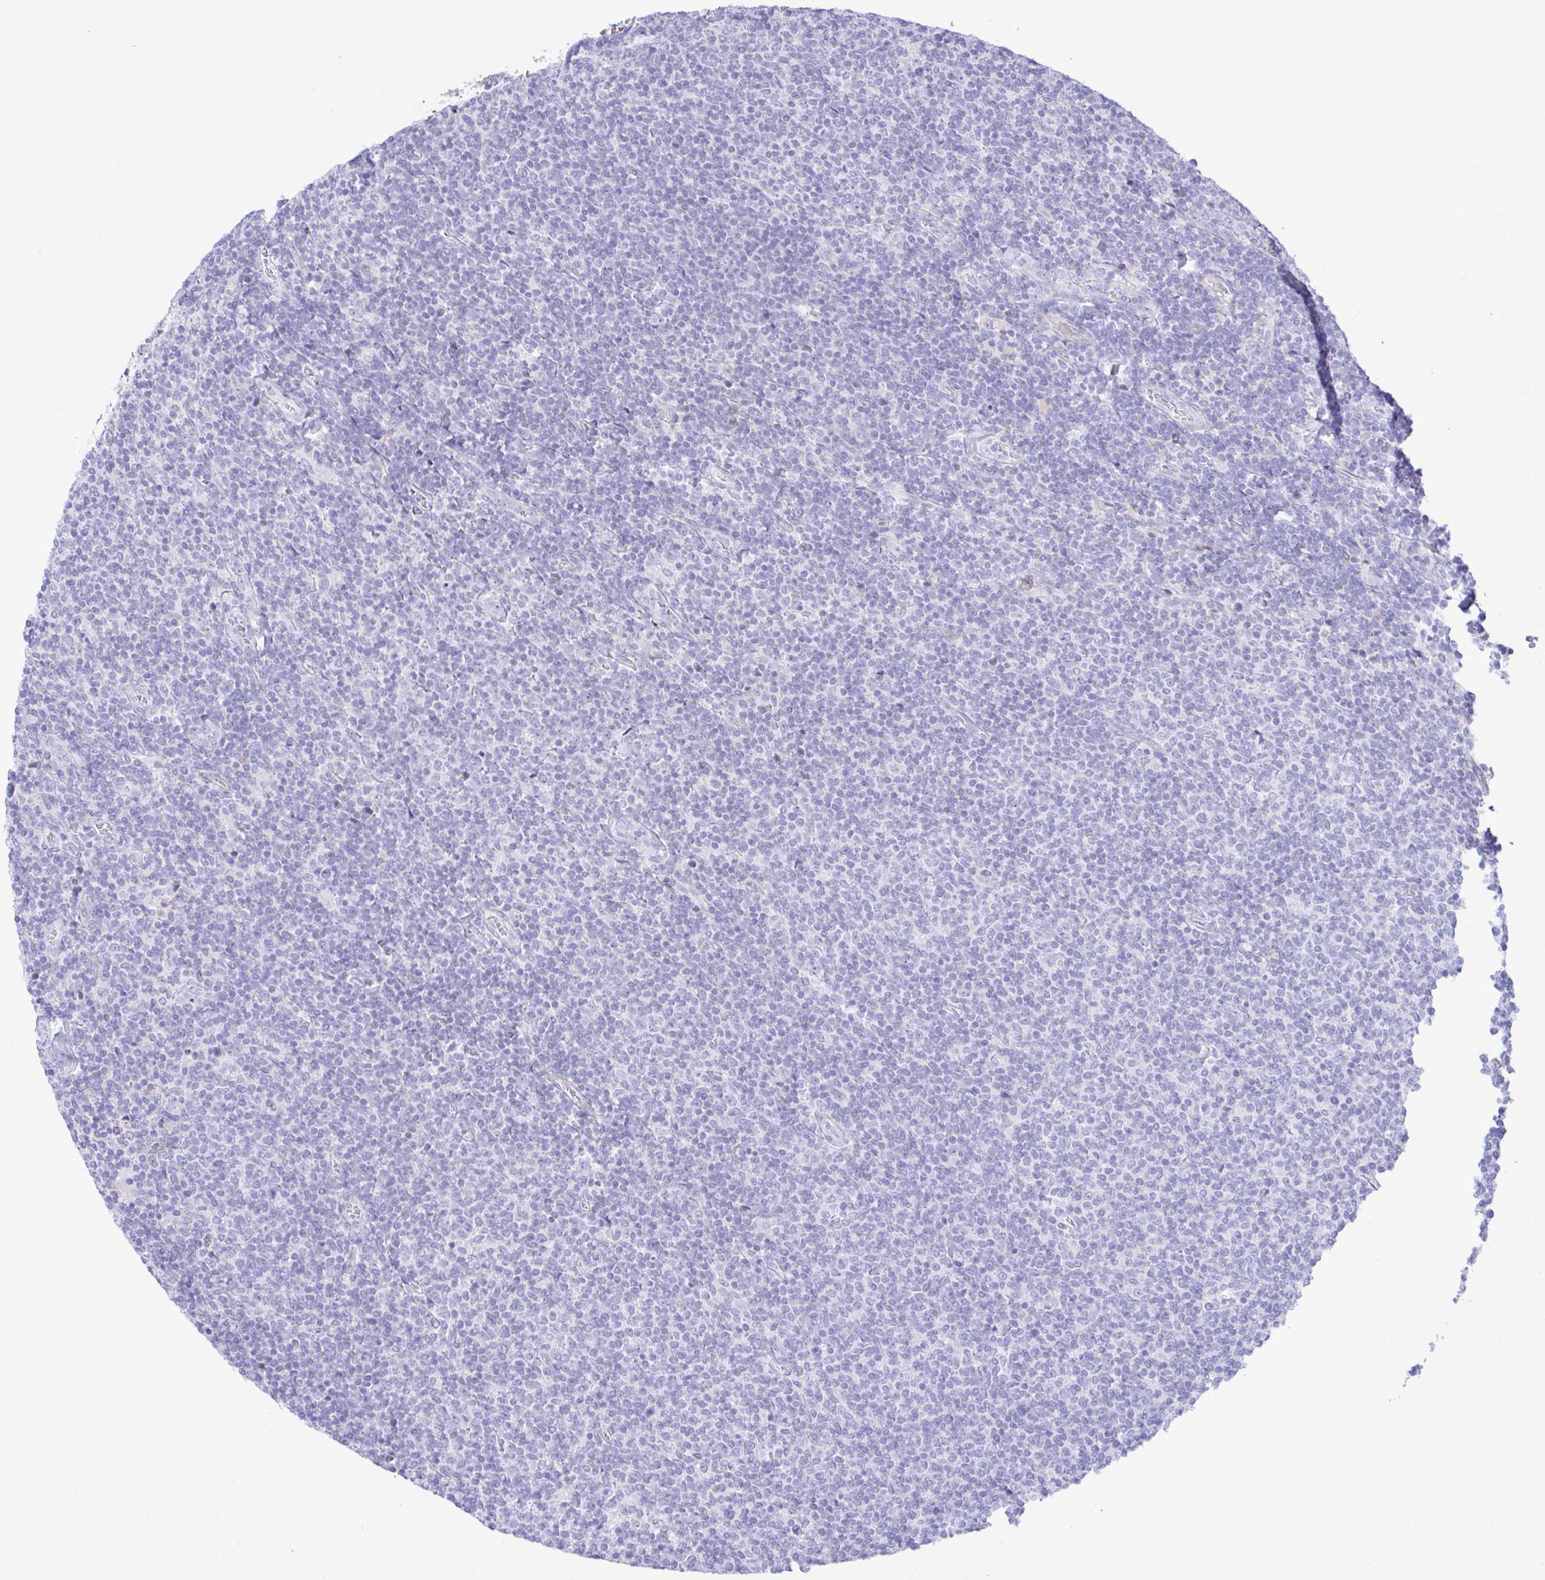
{"staining": {"intensity": "negative", "quantity": "none", "location": "none"}, "tissue": "lymphoma", "cell_type": "Tumor cells", "image_type": "cancer", "snomed": [{"axis": "morphology", "description": "Malignant lymphoma, non-Hodgkin's type, Low grade"}, {"axis": "topography", "description": "Lymph node"}], "caption": "The micrograph reveals no staining of tumor cells in low-grade malignant lymphoma, non-Hodgkin's type.", "gene": "ZNF221", "patient": {"sex": "male", "age": 52}}